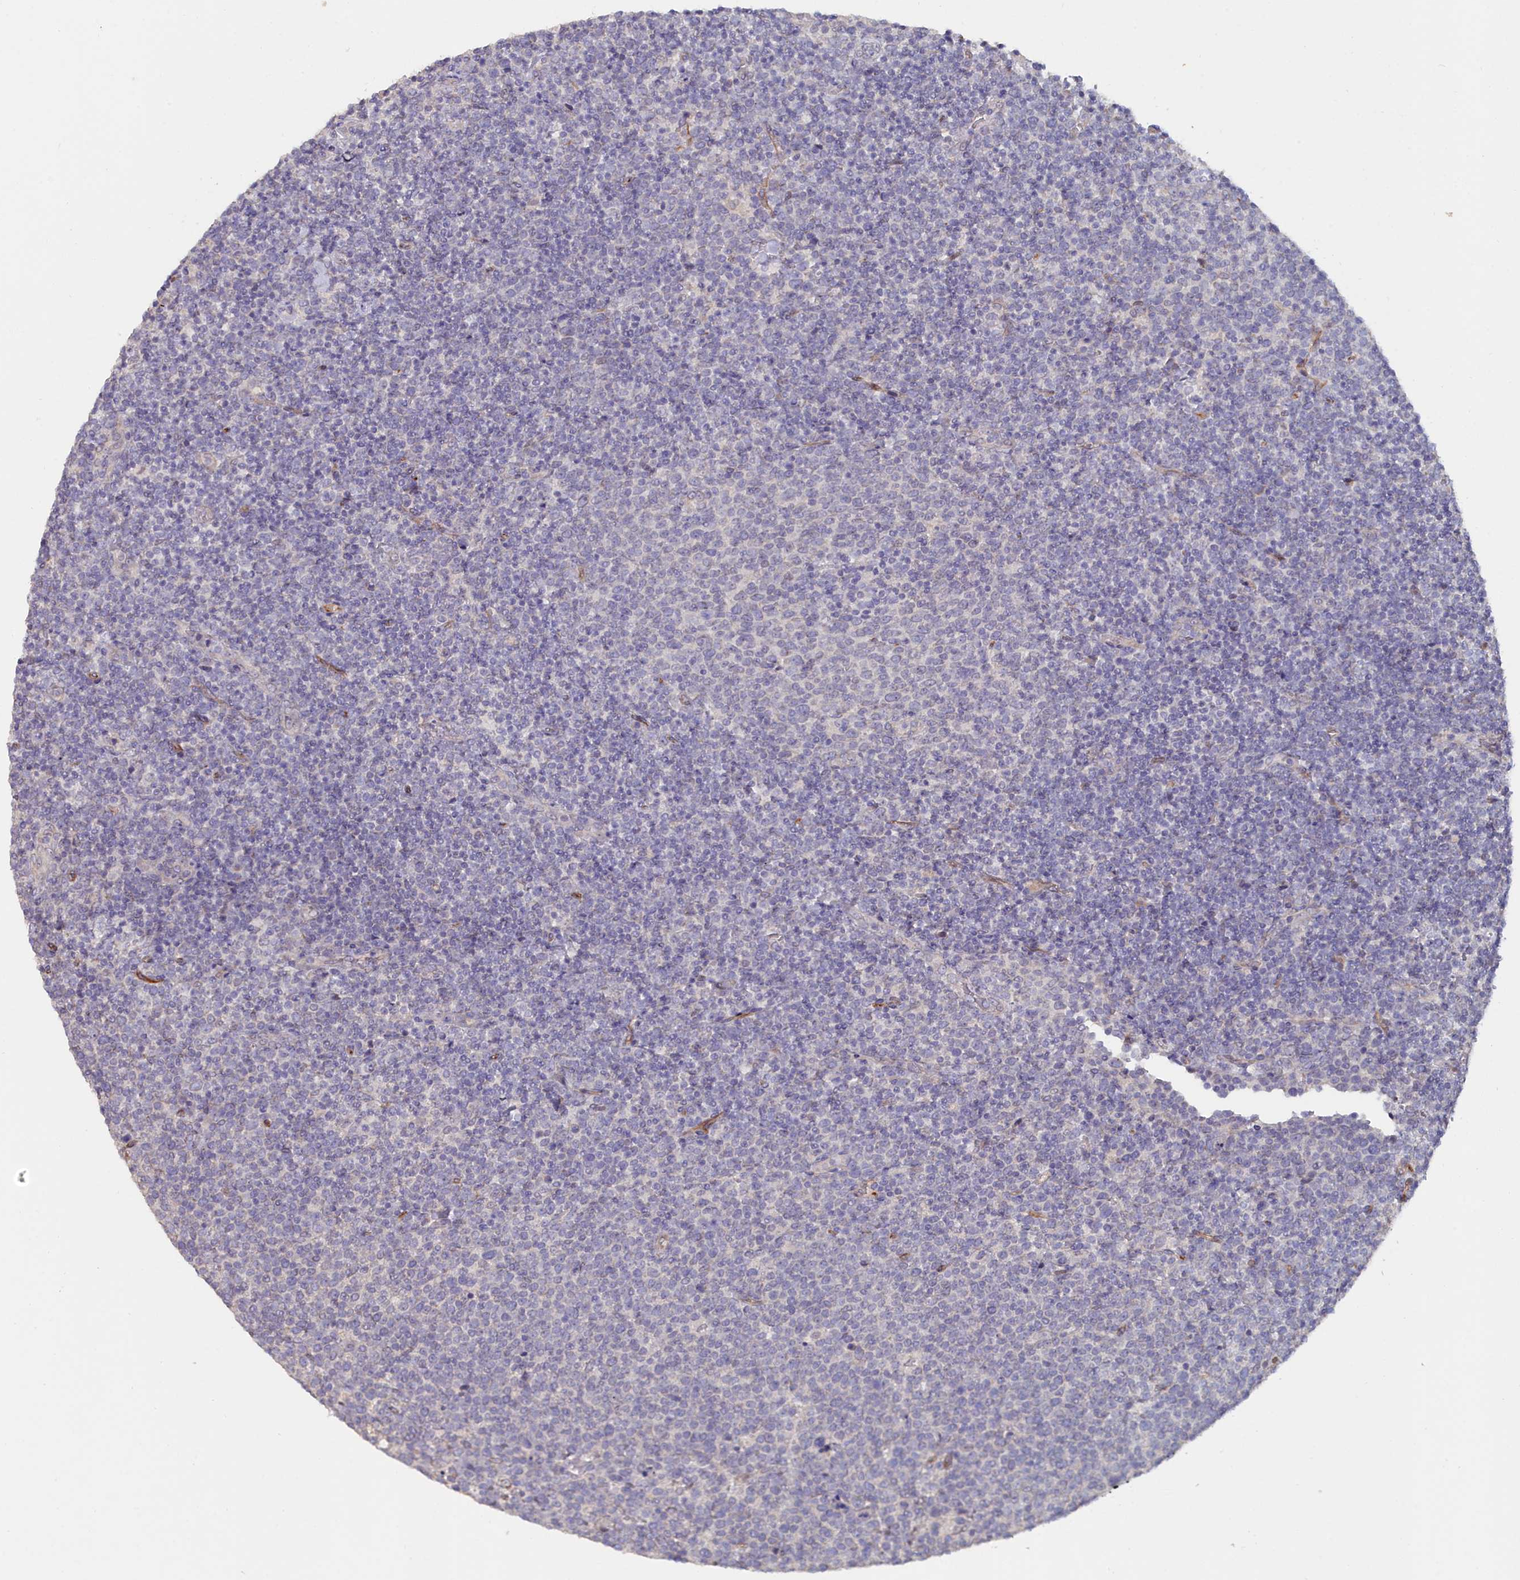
{"staining": {"intensity": "negative", "quantity": "none", "location": "none"}, "tissue": "lymphoma", "cell_type": "Tumor cells", "image_type": "cancer", "snomed": [{"axis": "morphology", "description": "Malignant lymphoma, non-Hodgkin's type, High grade"}, {"axis": "topography", "description": "Lymph node"}], "caption": "A micrograph of high-grade malignant lymphoma, non-Hodgkin's type stained for a protein demonstrates no brown staining in tumor cells.", "gene": "C4orf19", "patient": {"sex": "male", "age": 61}}